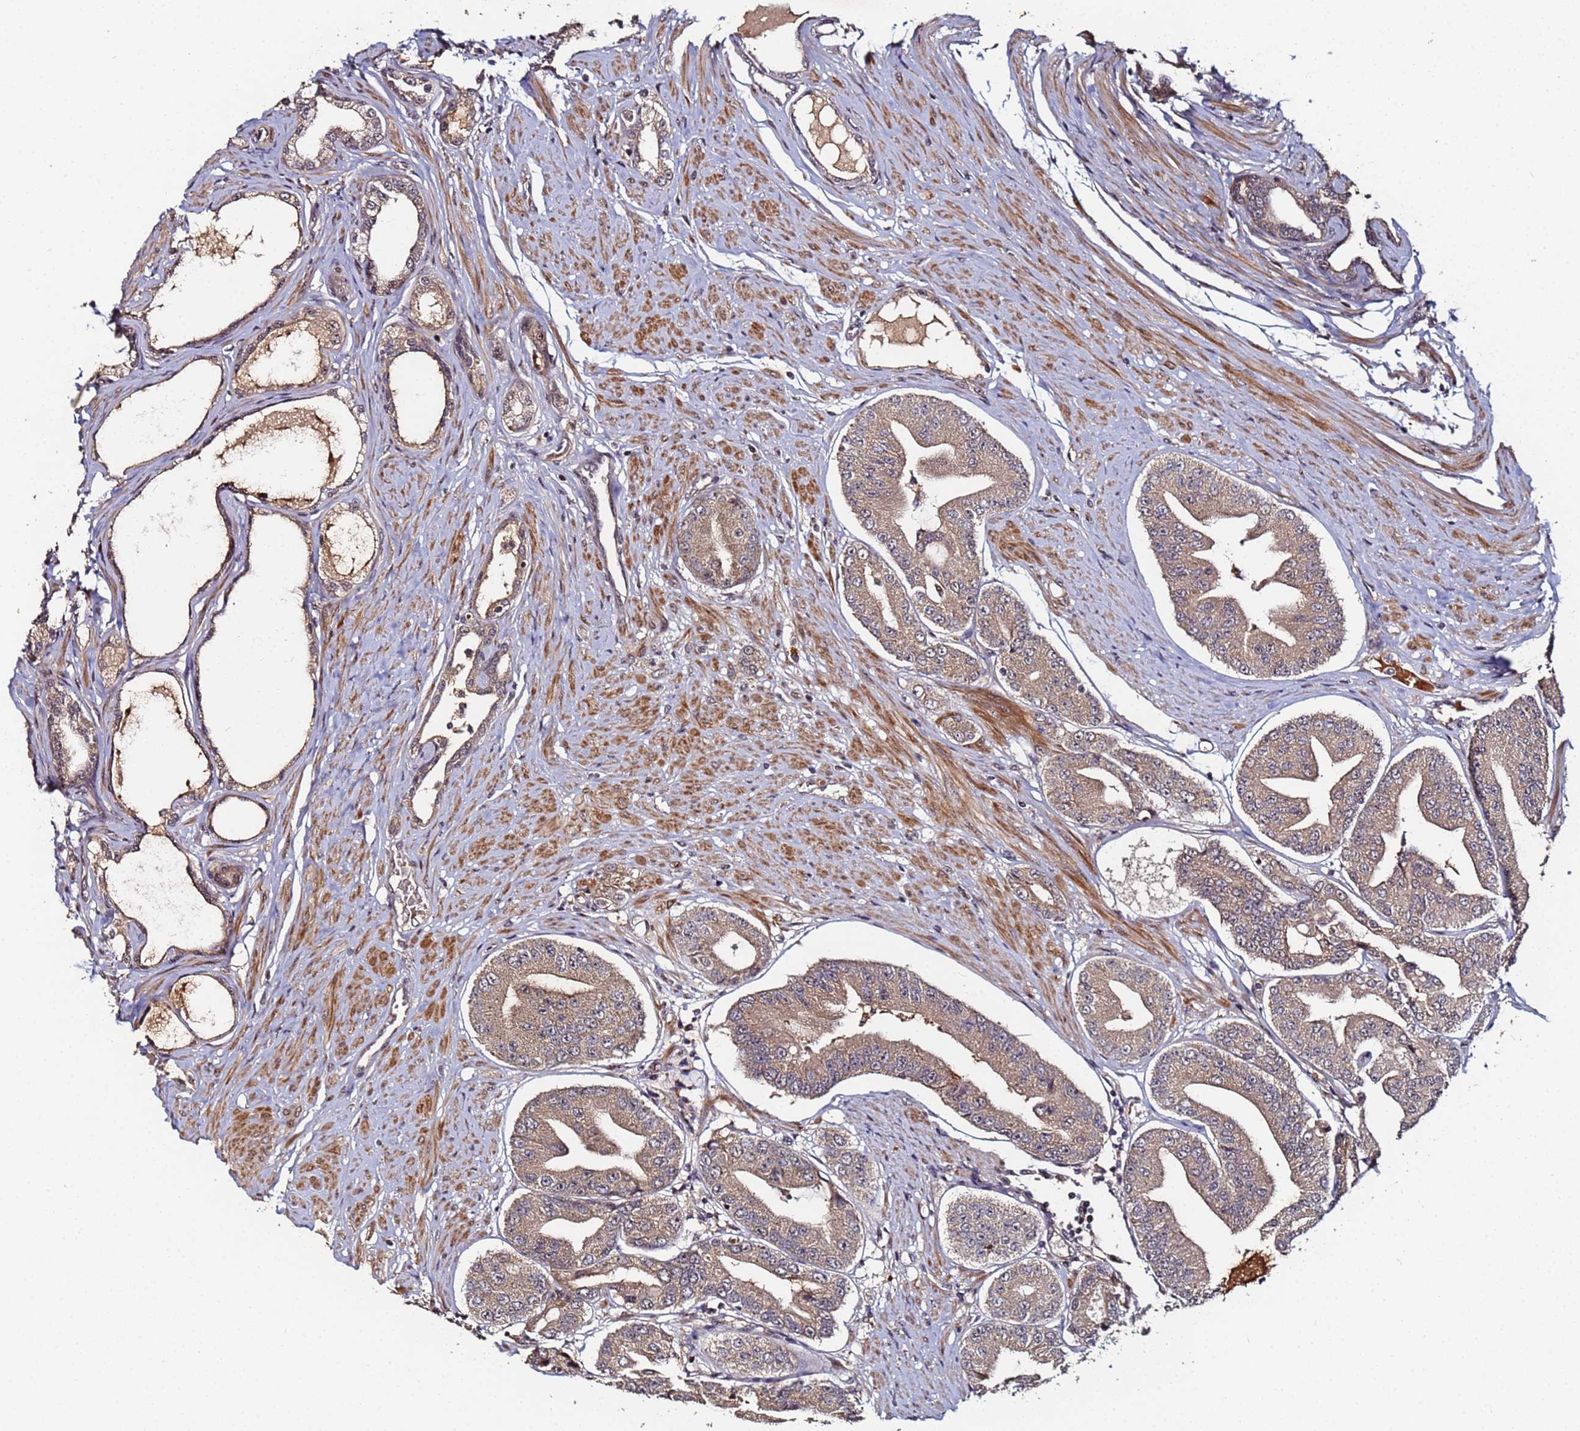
{"staining": {"intensity": "weak", "quantity": ">75%", "location": "cytoplasmic/membranous,nuclear"}, "tissue": "prostate cancer", "cell_type": "Tumor cells", "image_type": "cancer", "snomed": [{"axis": "morphology", "description": "Adenocarcinoma, High grade"}, {"axis": "topography", "description": "Prostate"}], "caption": "Immunohistochemical staining of prostate cancer reveals weak cytoplasmic/membranous and nuclear protein staining in approximately >75% of tumor cells. Immunohistochemistry (ihc) stains the protein of interest in brown and the nuclei are stained blue.", "gene": "OSER1", "patient": {"sex": "male", "age": 63}}